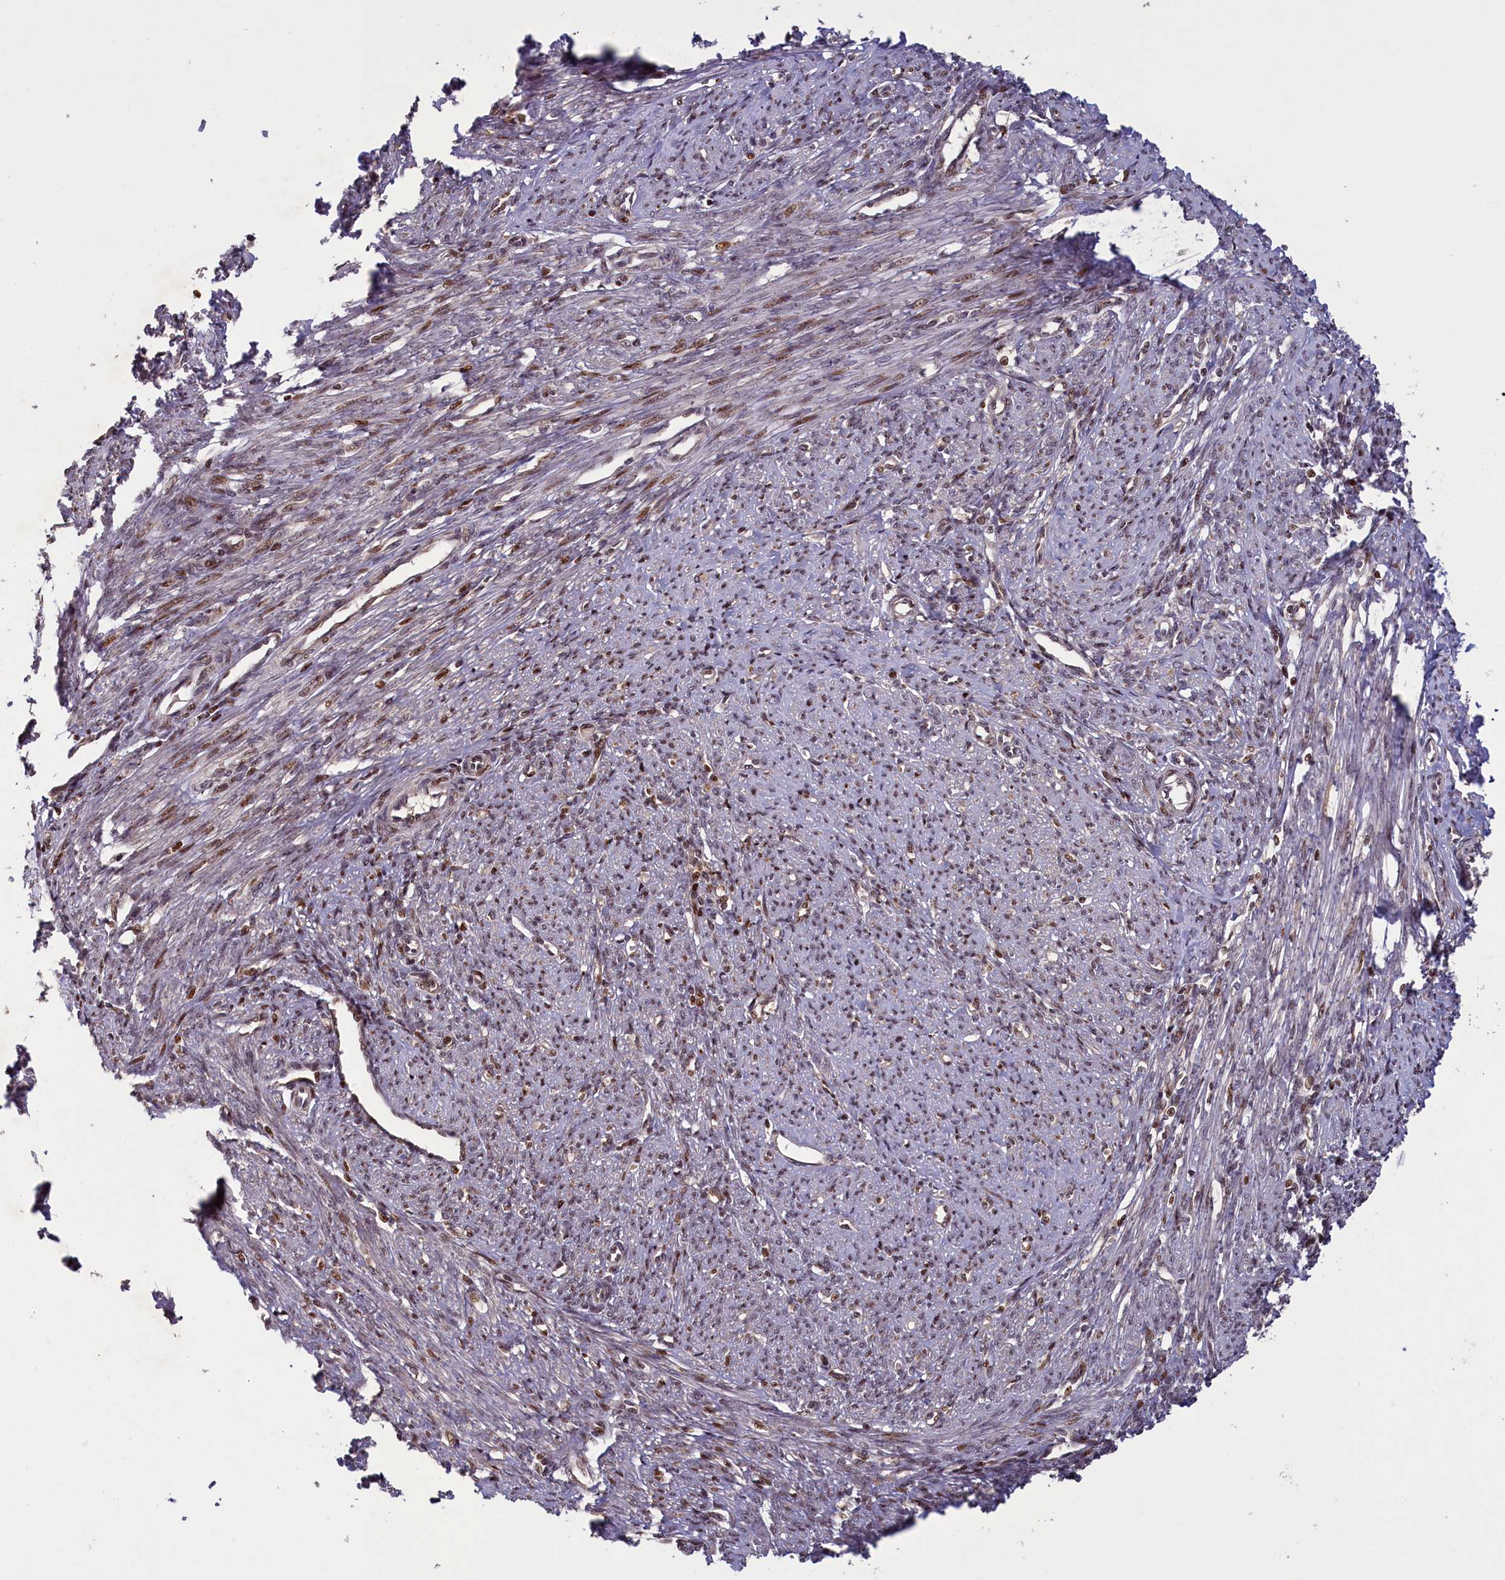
{"staining": {"intensity": "weak", "quantity": "<25%", "location": "nuclear"}, "tissue": "smooth muscle", "cell_type": "Smooth muscle cells", "image_type": "normal", "snomed": [{"axis": "morphology", "description": "Normal tissue, NOS"}, {"axis": "topography", "description": "Smooth muscle"}, {"axis": "topography", "description": "Uterus"}], "caption": "This micrograph is of unremarkable smooth muscle stained with IHC to label a protein in brown with the nuclei are counter-stained blue. There is no positivity in smooth muscle cells.", "gene": "NUBP1", "patient": {"sex": "female", "age": 59}}